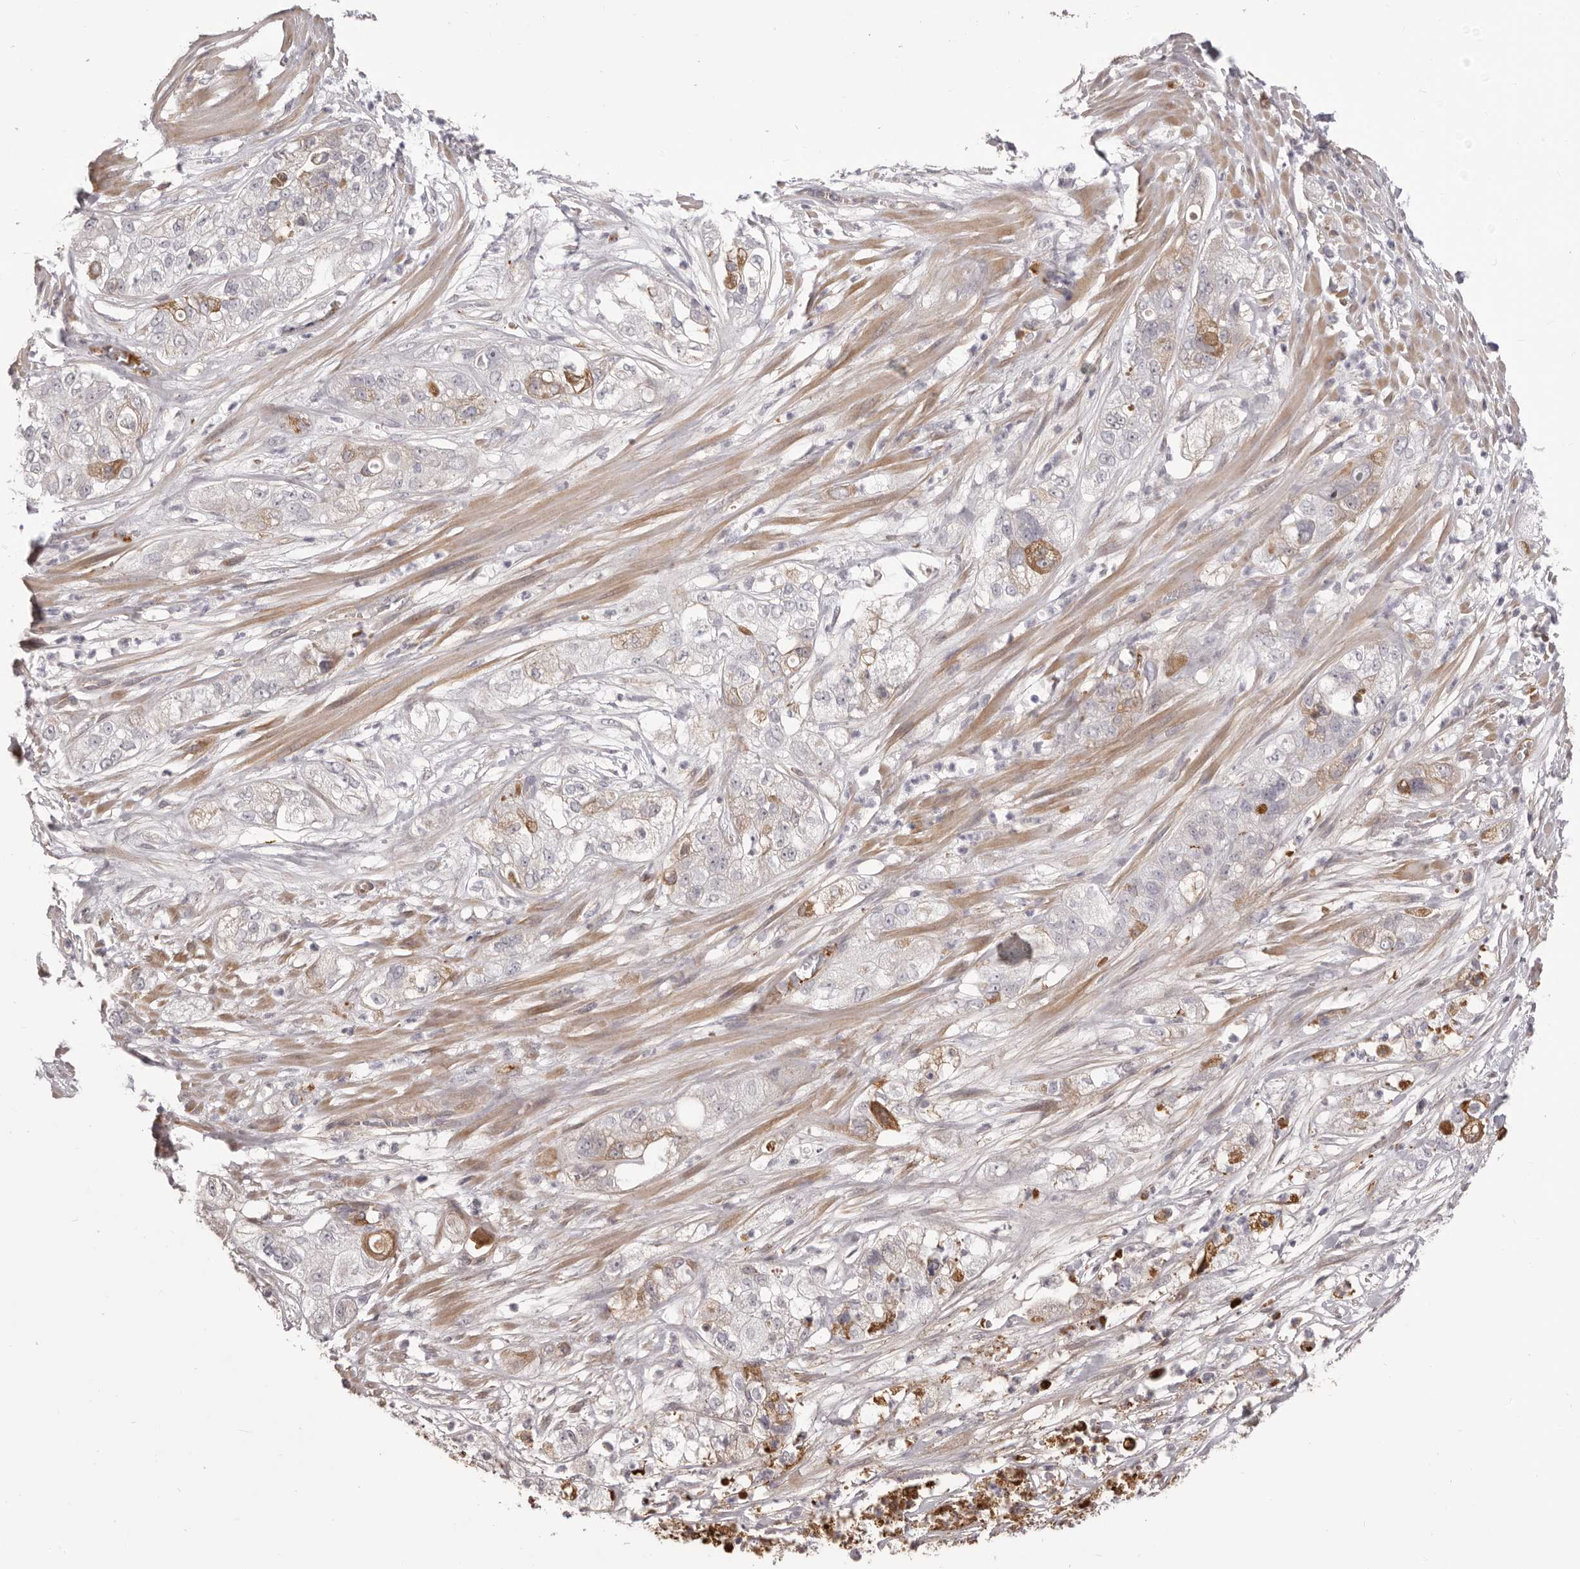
{"staining": {"intensity": "moderate", "quantity": "<25%", "location": "cytoplasmic/membranous"}, "tissue": "pancreatic cancer", "cell_type": "Tumor cells", "image_type": "cancer", "snomed": [{"axis": "morphology", "description": "Adenocarcinoma, NOS"}, {"axis": "topography", "description": "Pancreas"}], "caption": "Human pancreatic cancer (adenocarcinoma) stained with a brown dye reveals moderate cytoplasmic/membranous positive positivity in approximately <25% of tumor cells.", "gene": "OTUD3", "patient": {"sex": "female", "age": 78}}